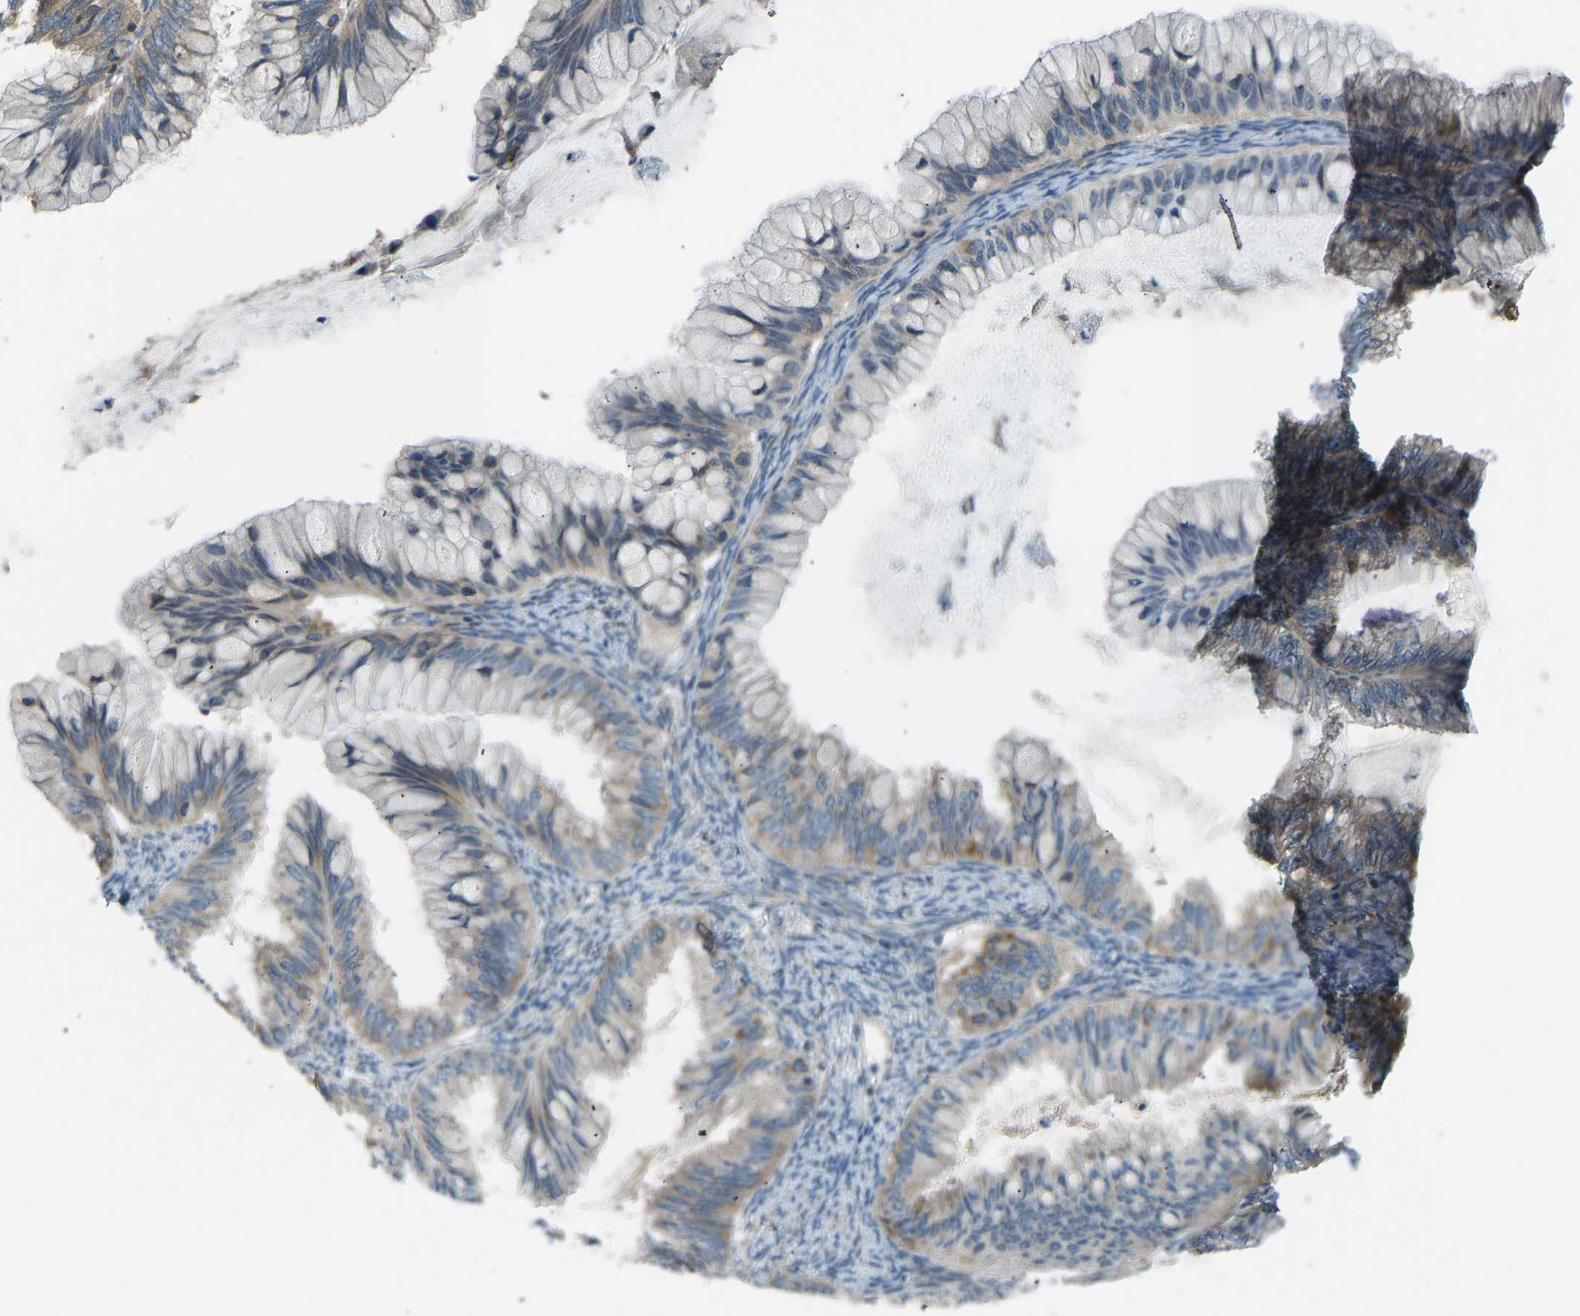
{"staining": {"intensity": "moderate", "quantity": ">75%", "location": "cytoplasmic/membranous"}, "tissue": "ovarian cancer", "cell_type": "Tumor cells", "image_type": "cancer", "snomed": [{"axis": "morphology", "description": "Cystadenocarcinoma, mucinous, NOS"}, {"axis": "topography", "description": "Ovary"}], "caption": "Immunohistochemistry (IHC) staining of ovarian cancer (mucinous cystadenocarcinoma), which demonstrates medium levels of moderate cytoplasmic/membranous expression in approximately >75% of tumor cells indicating moderate cytoplasmic/membranous protein expression. The staining was performed using DAB (brown) for protein detection and nuclei were counterstained in hematoxylin (blue).", "gene": "STAU2", "patient": {"sex": "female", "age": 80}}